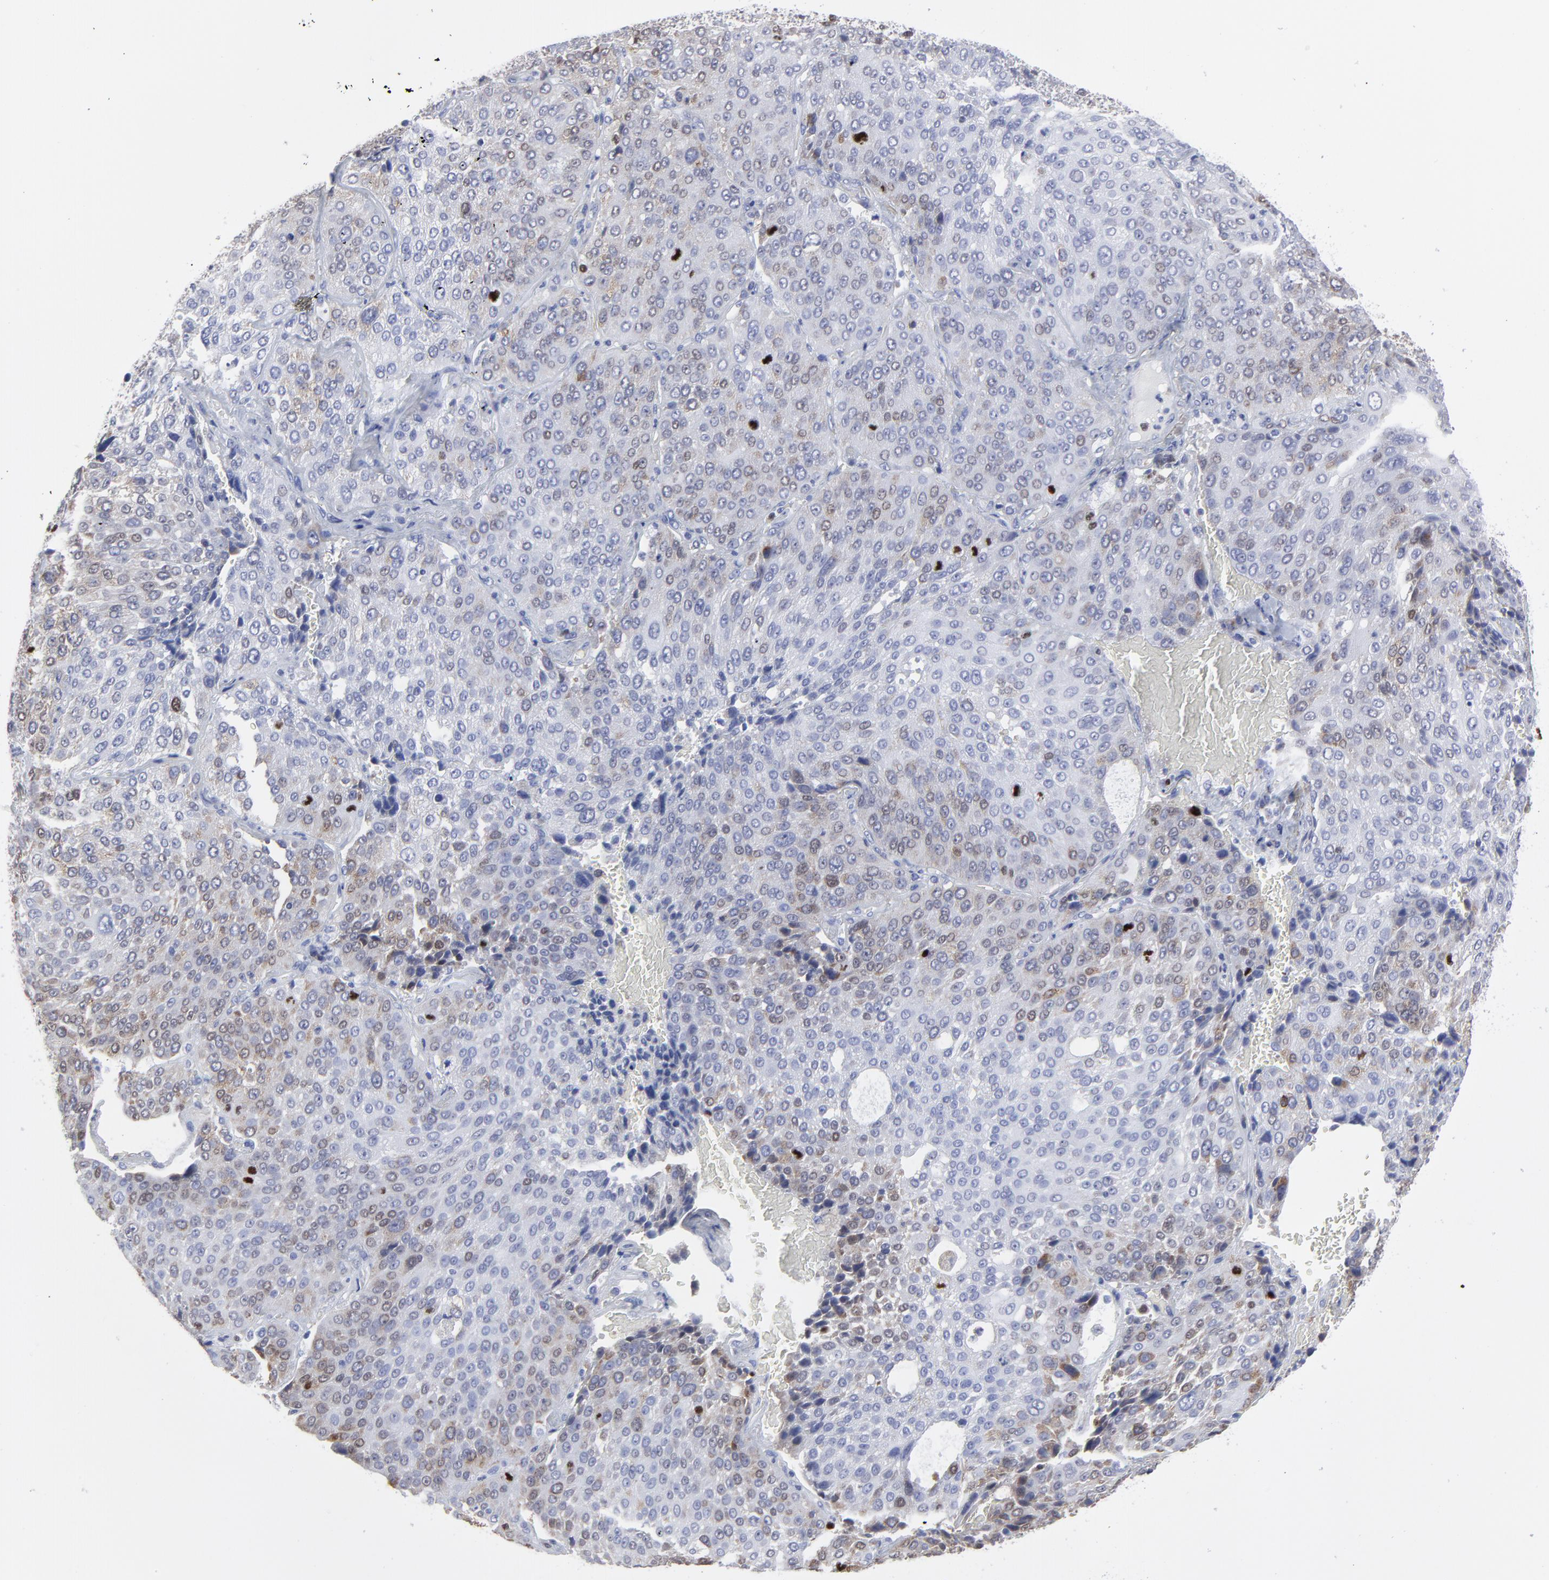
{"staining": {"intensity": "weak", "quantity": "25%-75%", "location": "cytoplasmic/membranous,nuclear"}, "tissue": "lung cancer", "cell_type": "Tumor cells", "image_type": "cancer", "snomed": [{"axis": "morphology", "description": "Squamous cell carcinoma, NOS"}, {"axis": "topography", "description": "Lung"}], "caption": "This histopathology image displays squamous cell carcinoma (lung) stained with IHC to label a protein in brown. The cytoplasmic/membranous and nuclear of tumor cells show weak positivity for the protein. Nuclei are counter-stained blue.", "gene": "NCAPH", "patient": {"sex": "male", "age": 54}}